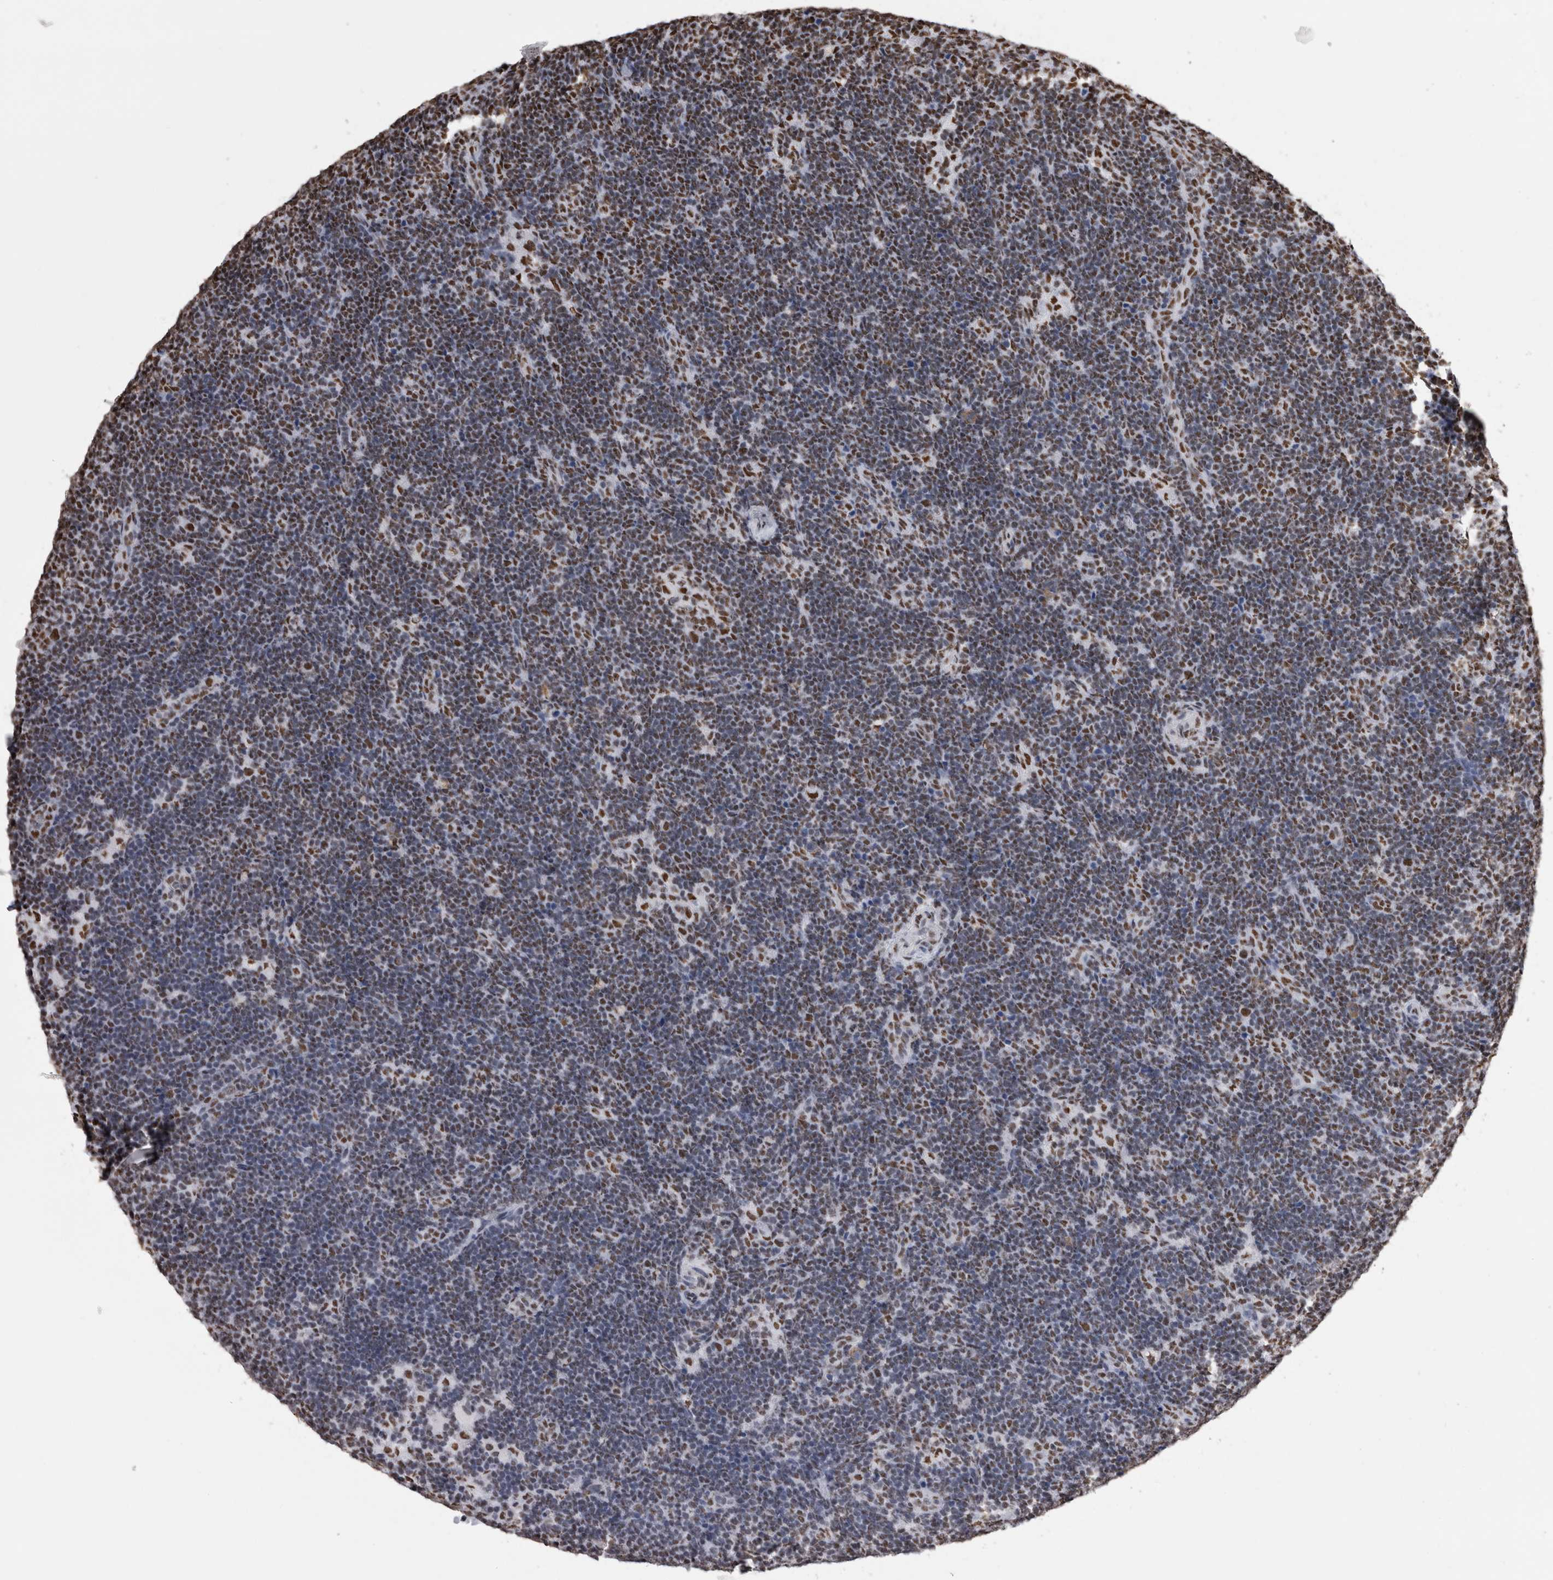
{"staining": {"intensity": "strong", "quantity": ">75%", "location": "nuclear"}, "tissue": "lymph node", "cell_type": "Germinal center cells", "image_type": "normal", "snomed": [{"axis": "morphology", "description": "Normal tissue, NOS"}, {"axis": "topography", "description": "Lymph node"}], "caption": "Germinal center cells display high levels of strong nuclear positivity in about >75% of cells in unremarkable lymph node.", "gene": "ALPK3", "patient": {"sex": "female", "age": 22}}